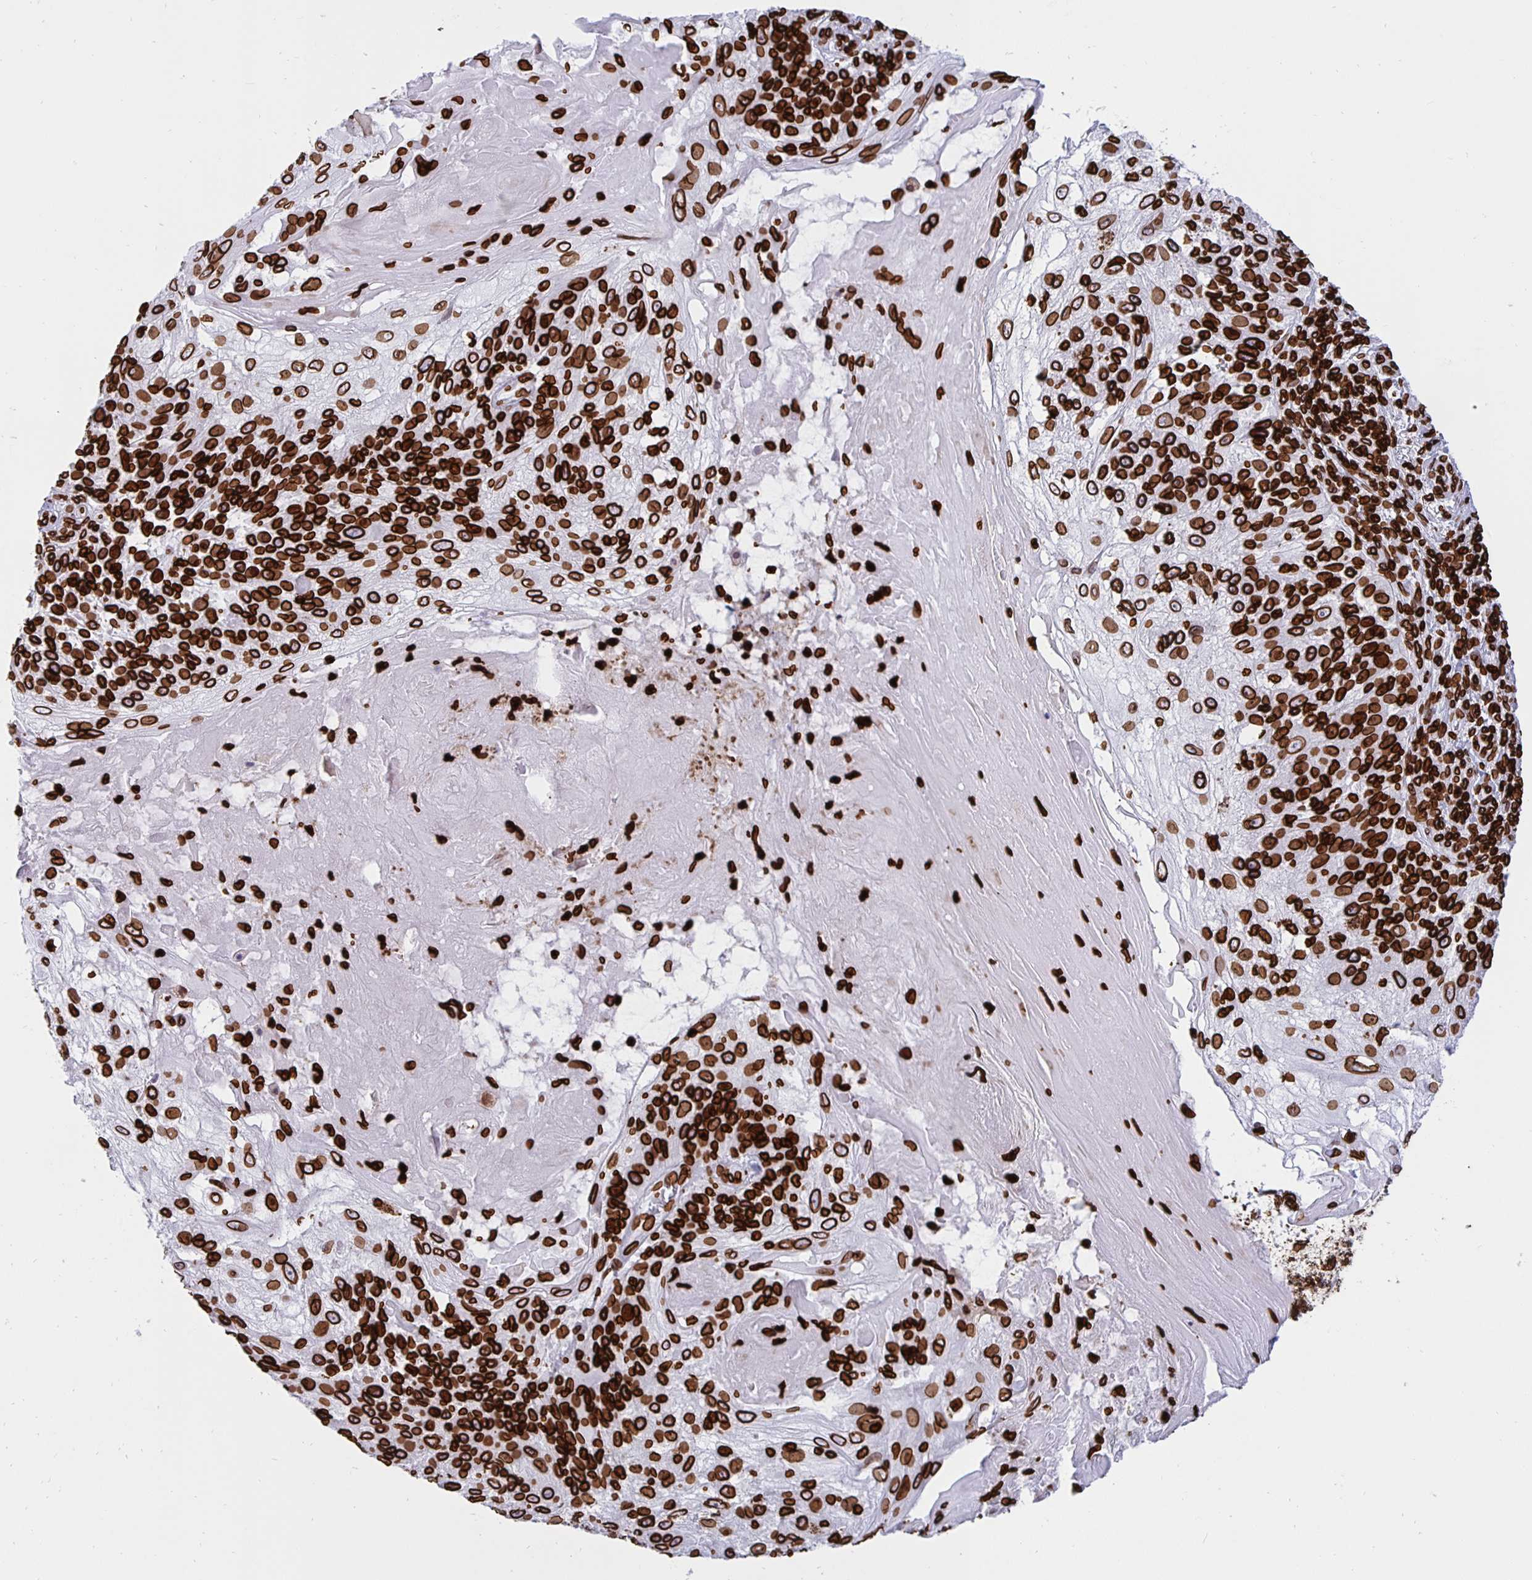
{"staining": {"intensity": "strong", "quantity": ">75%", "location": "cytoplasmic/membranous,nuclear"}, "tissue": "skin cancer", "cell_type": "Tumor cells", "image_type": "cancer", "snomed": [{"axis": "morphology", "description": "Normal tissue, NOS"}, {"axis": "morphology", "description": "Squamous cell carcinoma, NOS"}, {"axis": "topography", "description": "Skin"}], "caption": "Approximately >75% of tumor cells in human skin cancer (squamous cell carcinoma) reveal strong cytoplasmic/membranous and nuclear protein positivity as visualized by brown immunohistochemical staining.", "gene": "LMNB1", "patient": {"sex": "female", "age": 83}}